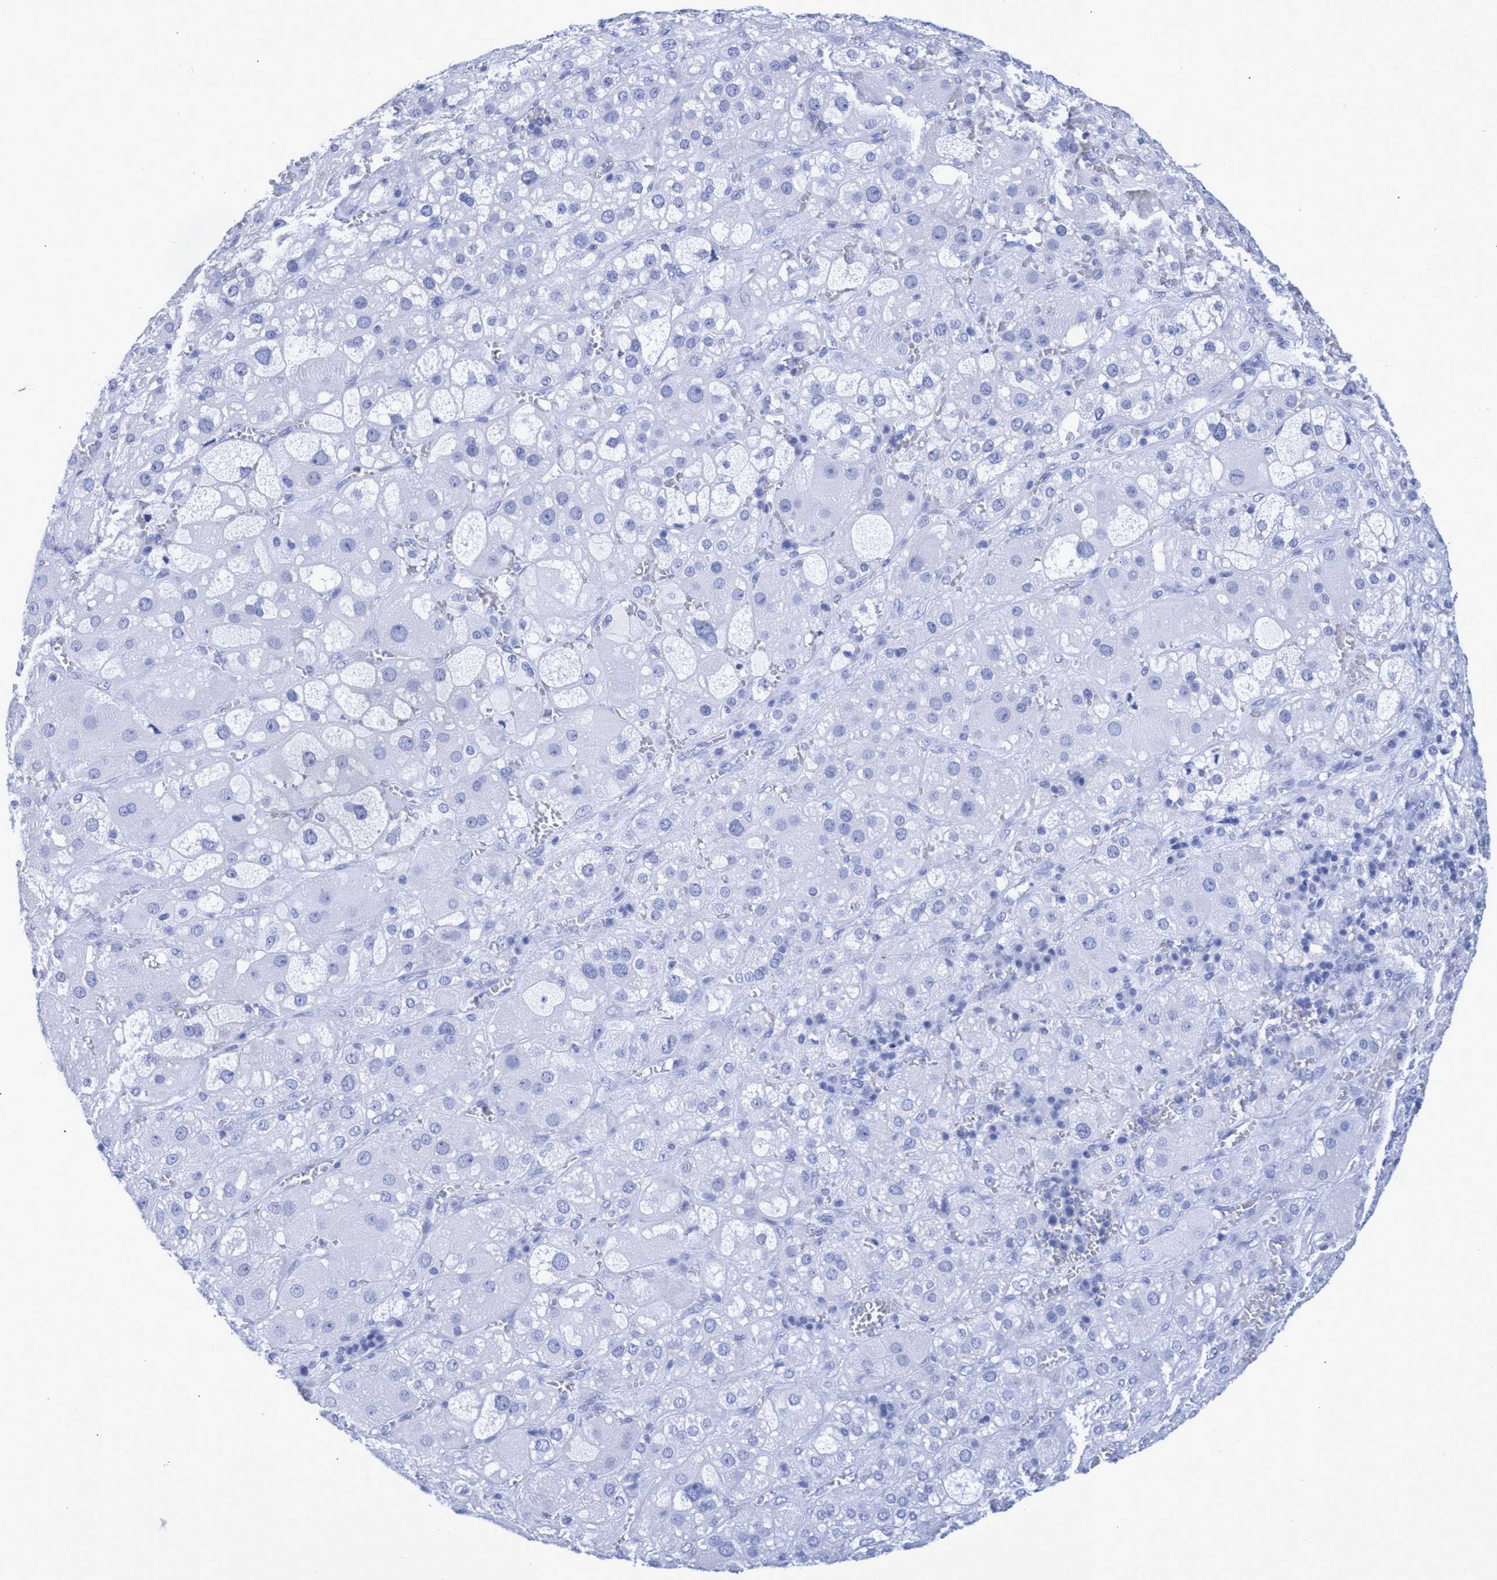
{"staining": {"intensity": "negative", "quantity": "none", "location": "none"}, "tissue": "adrenal gland", "cell_type": "Glandular cells", "image_type": "normal", "snomed": [{"axis": "morphology", "description": "Normal tissue, NOS"}, {"axis": "topography", "description": "Adrenal gland"}], "caption": "Immunohistochemical staining of benign human adrenal gland exhibits no significant expression in glandular cells.", "gene": "INSL6", "patient": {"sex": "female", "age": 47}}